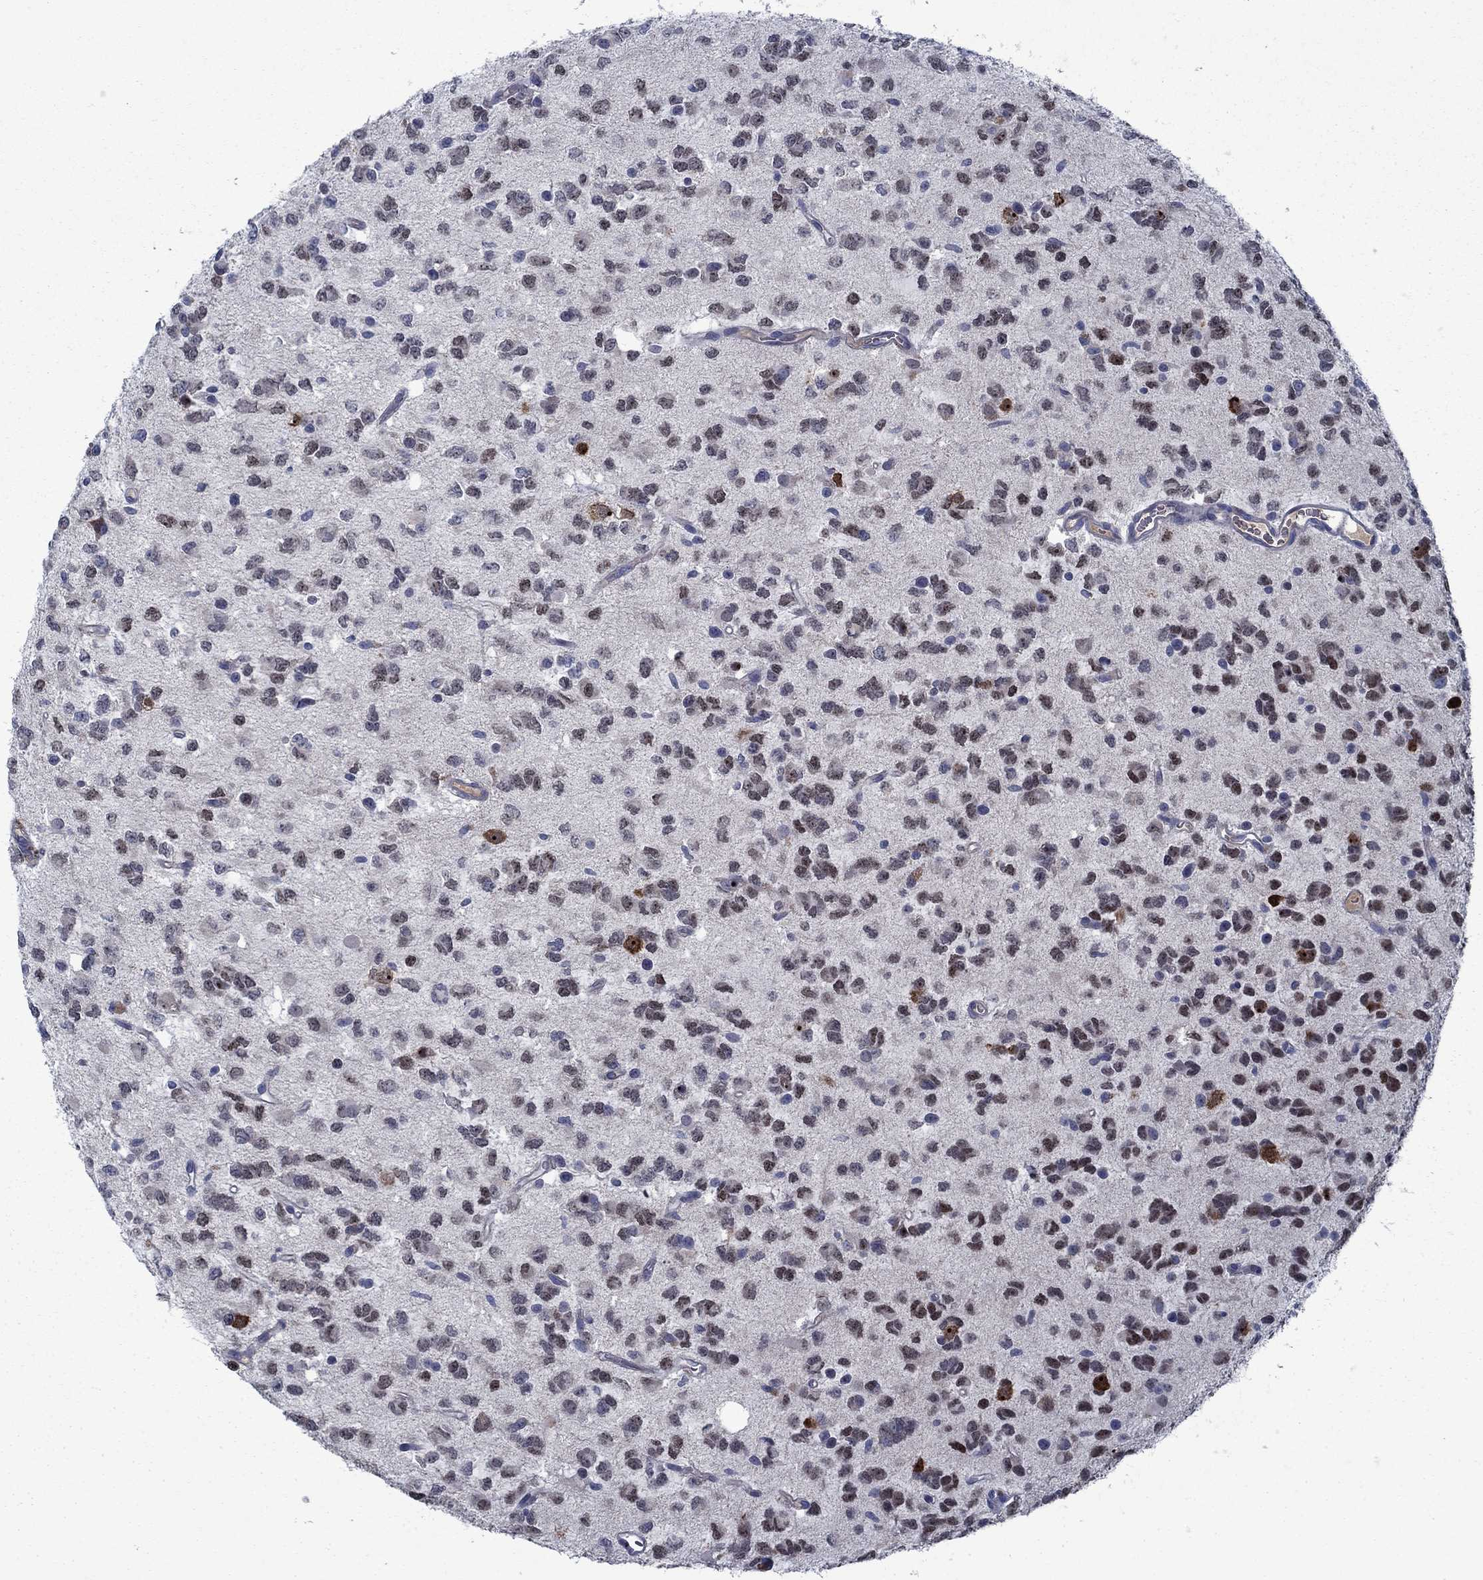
{"staining": {"intensity": "negative", "quantity": "none", "location": "none"}, "tissue": "glioma", "cell_type": "Tumor cells", "image_type": "cancer", "snomed": [{"axis": "morphology", "description": "Glioma, malignant, Low grade"}, {"axis": "topography", "description": "Brain"}], "caption": "Low-grade glioma (malignant) stained for a protein using immunohistochemistry exhibits no positivity tumor cells.", "gene": "PNMA8A", "patient": {"sex": "female", "age": 45}}